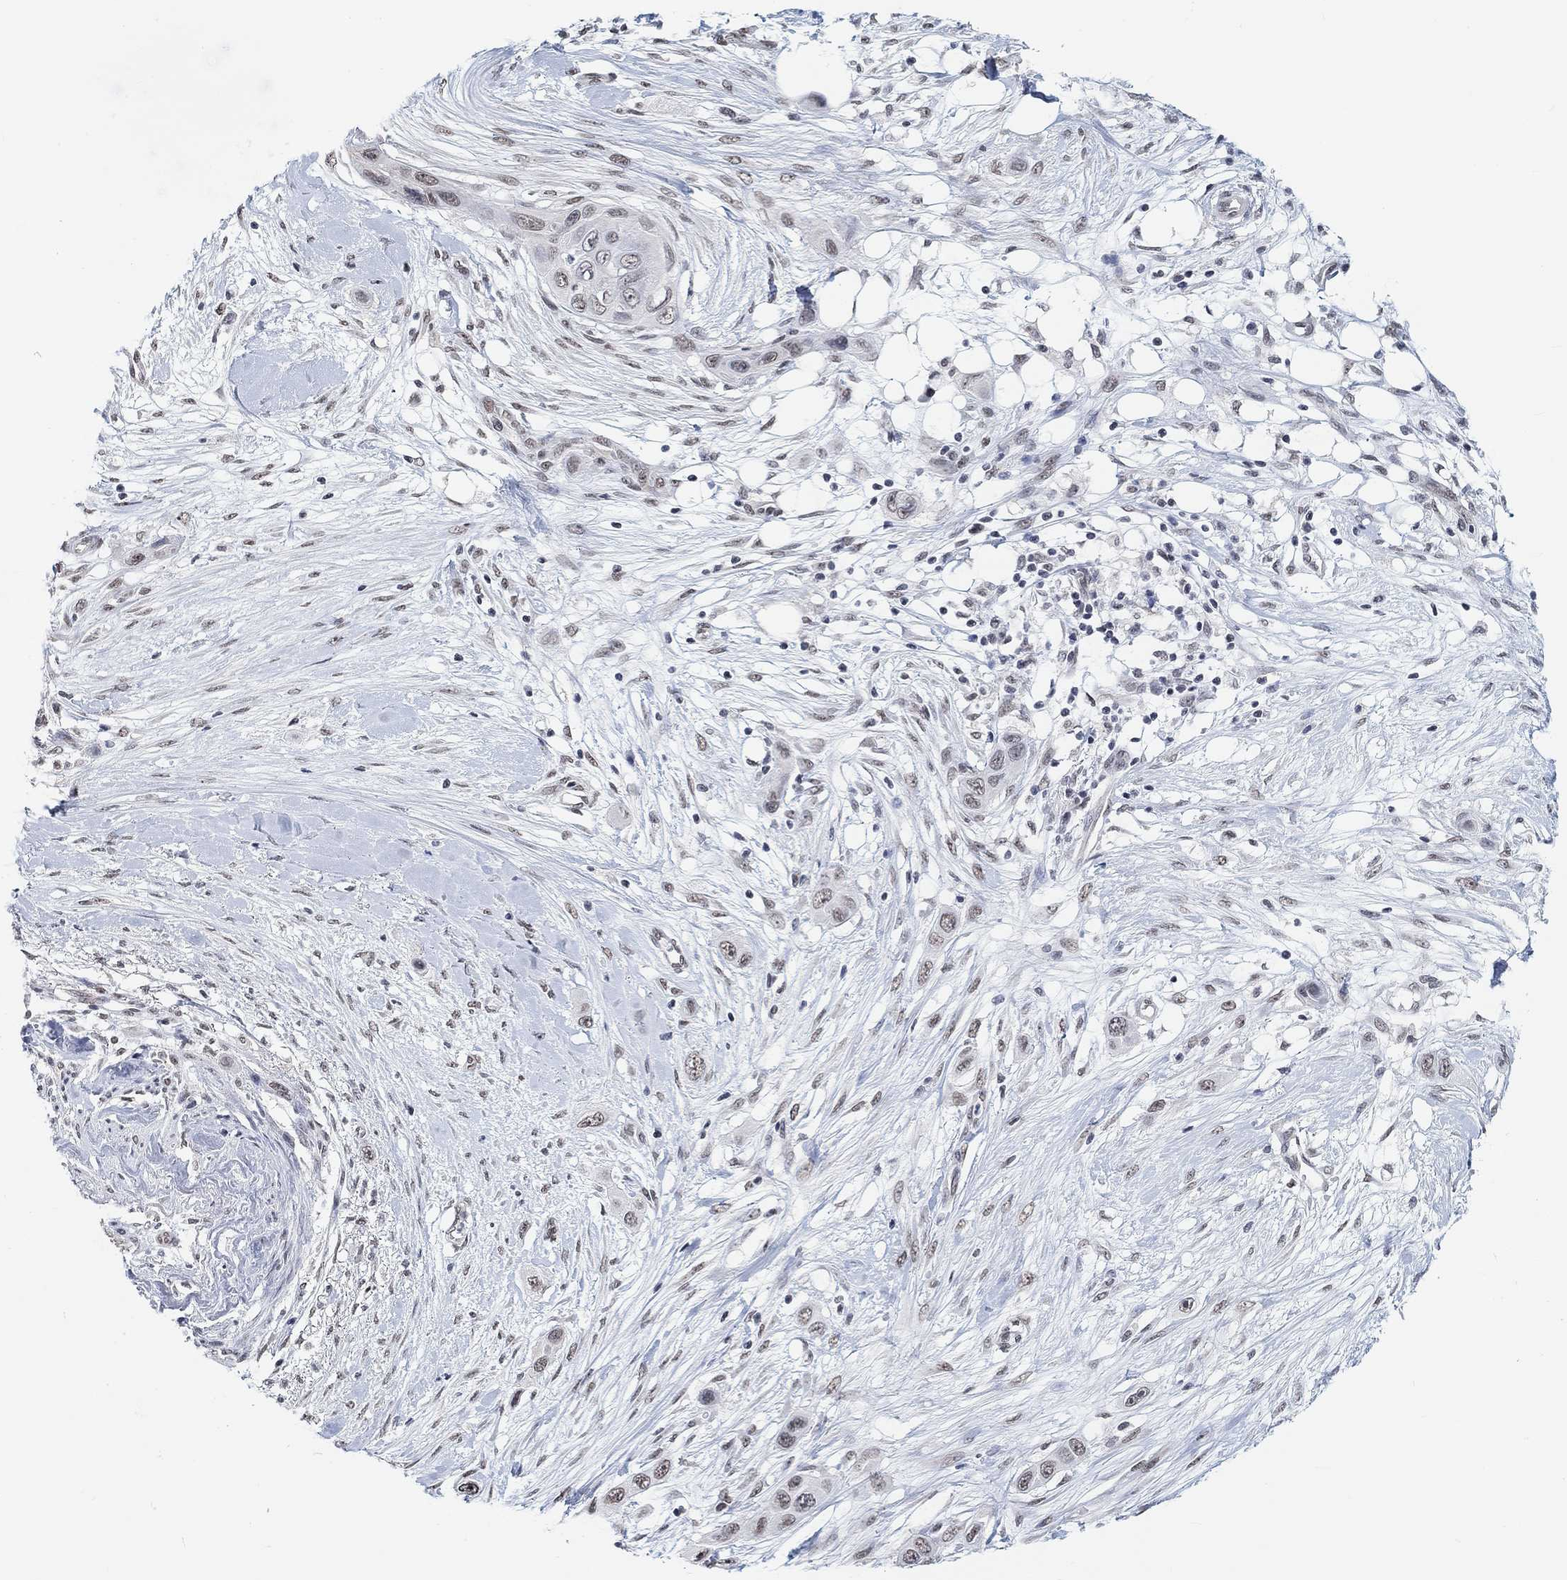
{"staining": {"intensity": "weak", "quantity": ">75%", "location": "nuclear"}, "tissue": "skin cancer", "cell_type": "Tumor cells", "image_type": "cancer", "snomed": [{"axis": "morphology", "description": "Squamous cell carcinoma, NOS"}, {"axis": "topography", "description": "Skin"}], "caption": "Weak nuclear expression for a protein is appreciated in approximately >75% of tumor cells of skin cancer (squamous cell carcinoma) using immunohistochemistry (IHC).", "gene": "PURG", "patient": {"sex": "male", "age": 79}}